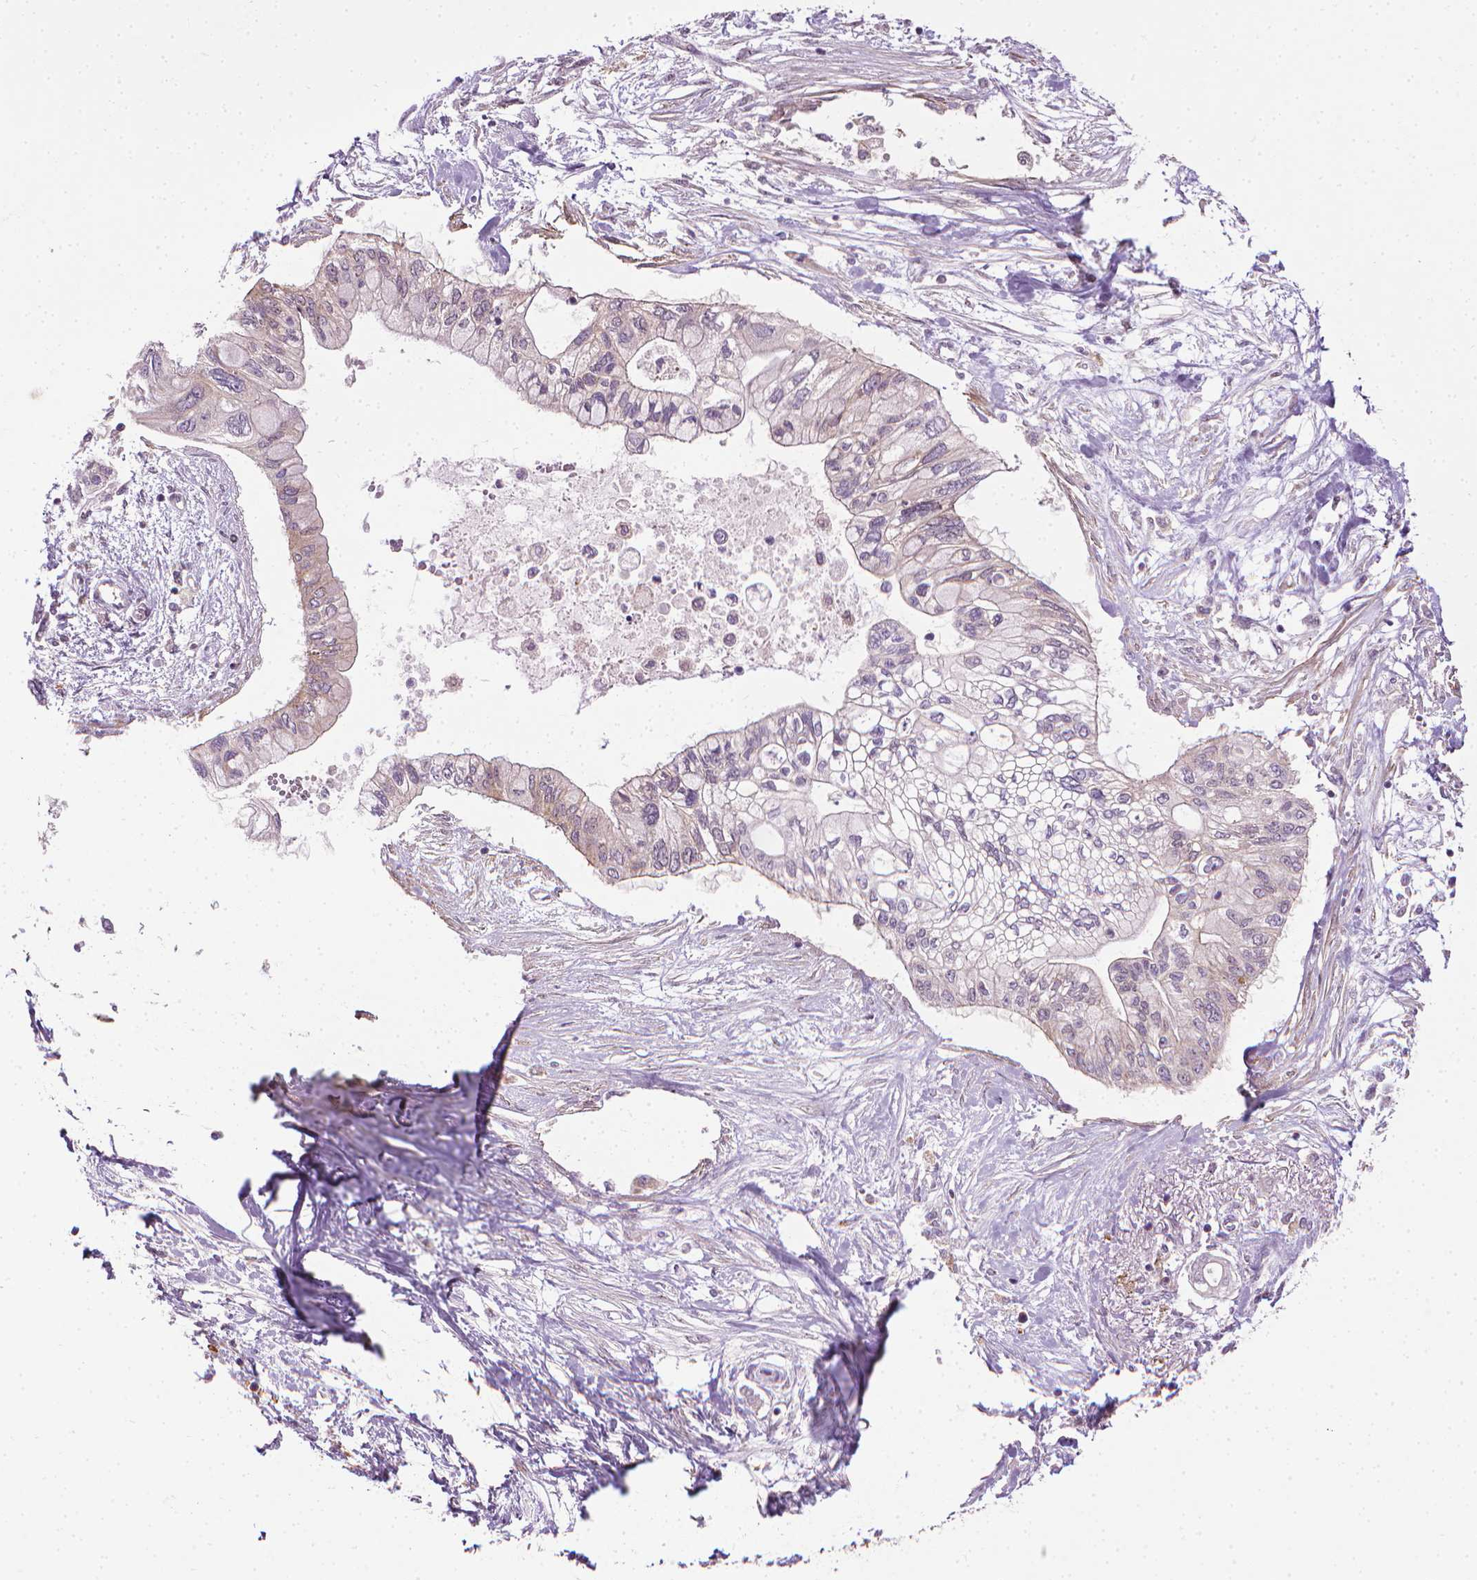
{"staining": {"intensity": "negative", "quantity": "none", "location": "none"}, "tissue": "pancreatic cancer", "cell_type": "Tumor cells", "image_type": "cancer", "snomed": [{"axis": "morphology", "description": "Adenocarcinoma, NOS"}, {"axis": "topography", "description": "Pancreas"}], "caption": "DAB (3,3'-diaminobenzidine) immunohistochemical staining of pancreatic cancer (adenocarcinoma) shows no significant expression in tumor cells.", "gene": "PRAG1", "patient": {"sex": "female", "age": 77}}